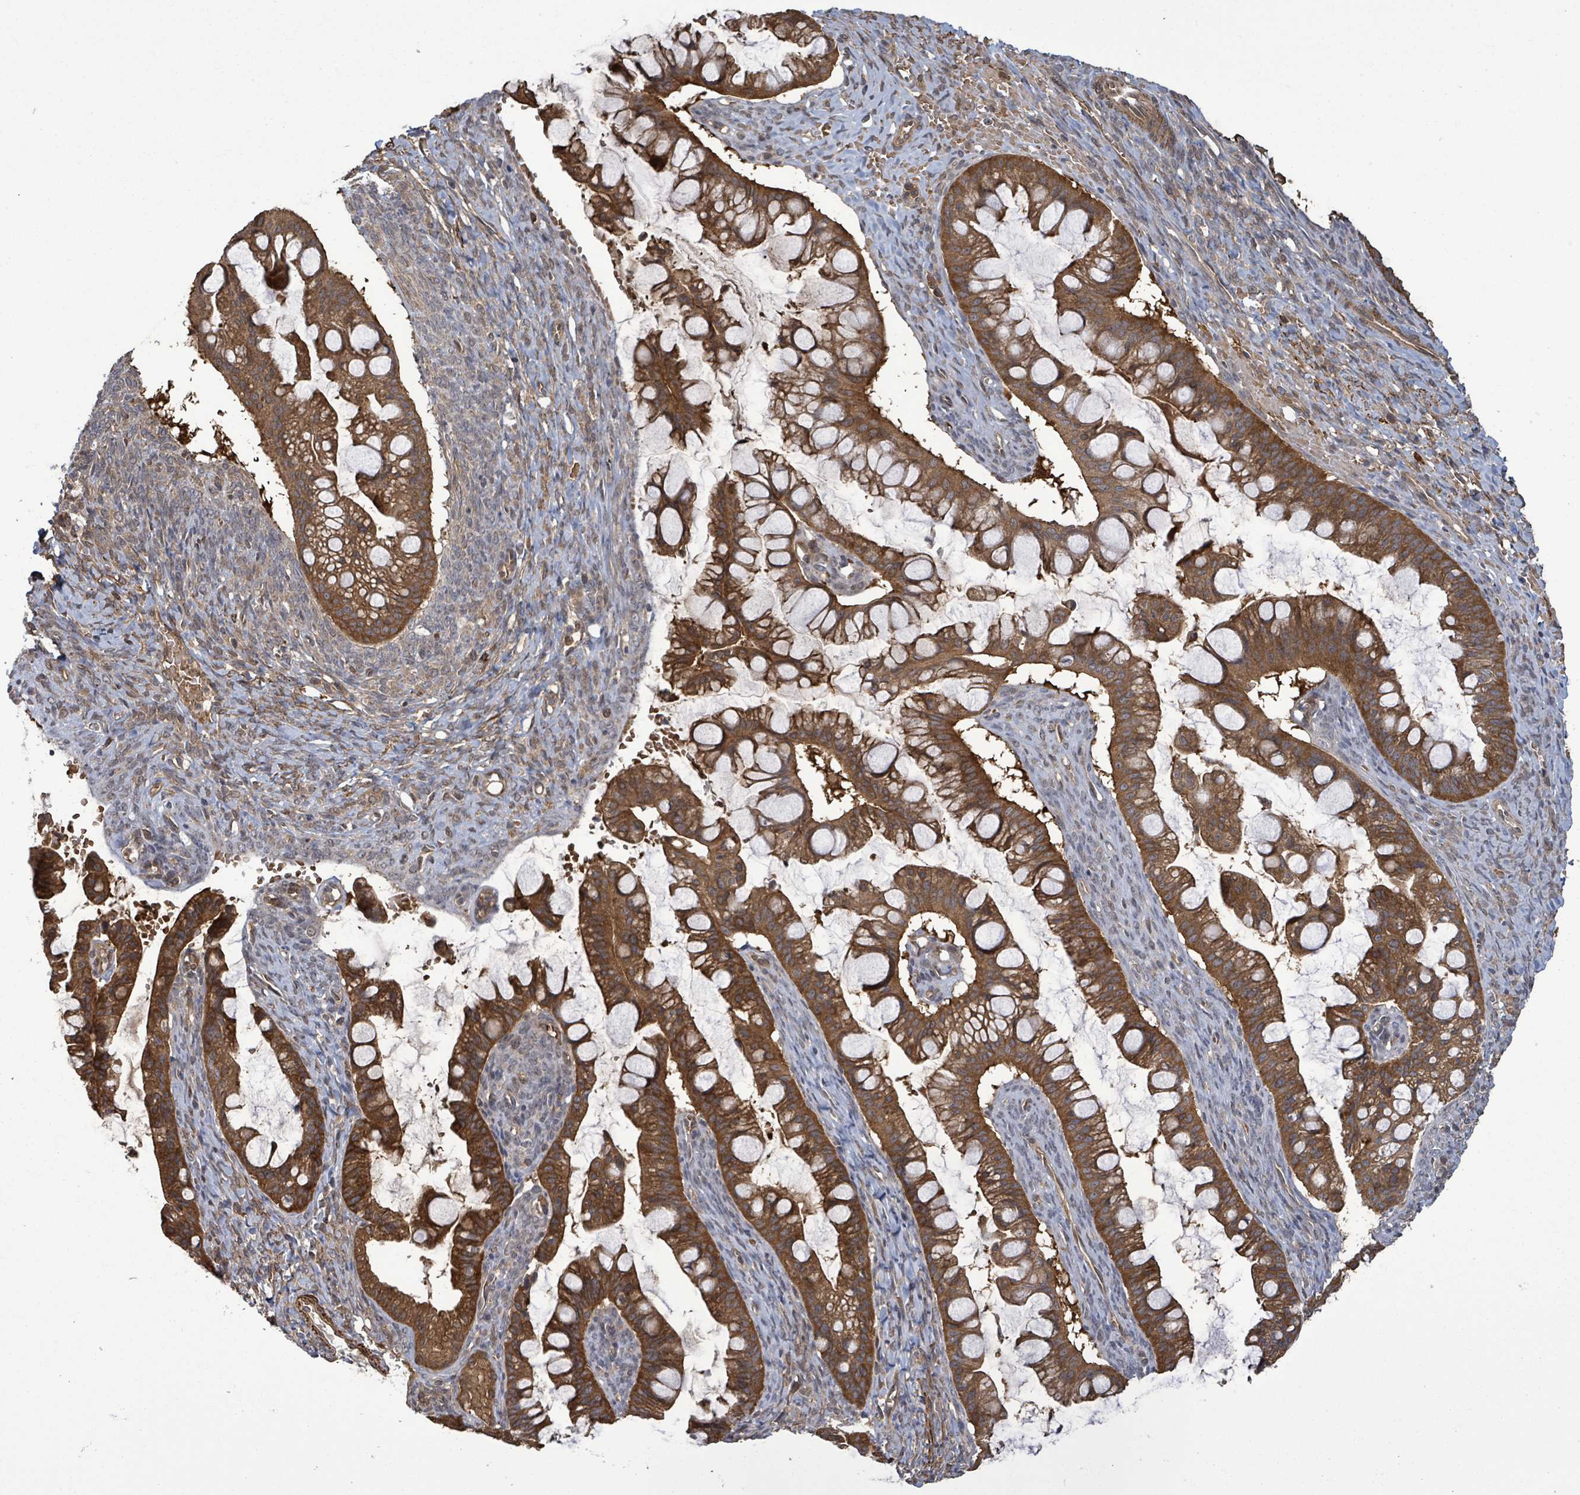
{"staining": {"intensity": "moderate", "quantity": ">75%", "location": "cytoplasmic/membranous"}, "tissue": "ovarian cancer", "cell_type": "Tumor cells", "image_type": "cancer", "snomed": [{"axis": "morphology", "description": "Cystadenocarcinoma, mucinous, NOS"}, {"axis": "topography", "description": "Ovary"}], "caption": "Immunohistochemical staining of ovarian mucinous cystadenocarcinoma exhibits medium levels of moderate cytoplasmic/membranous protein expression in approximately >75% of tumor cells.", "gene": "MAP3K6", "patient": {"sex": "female", "age": 73}}